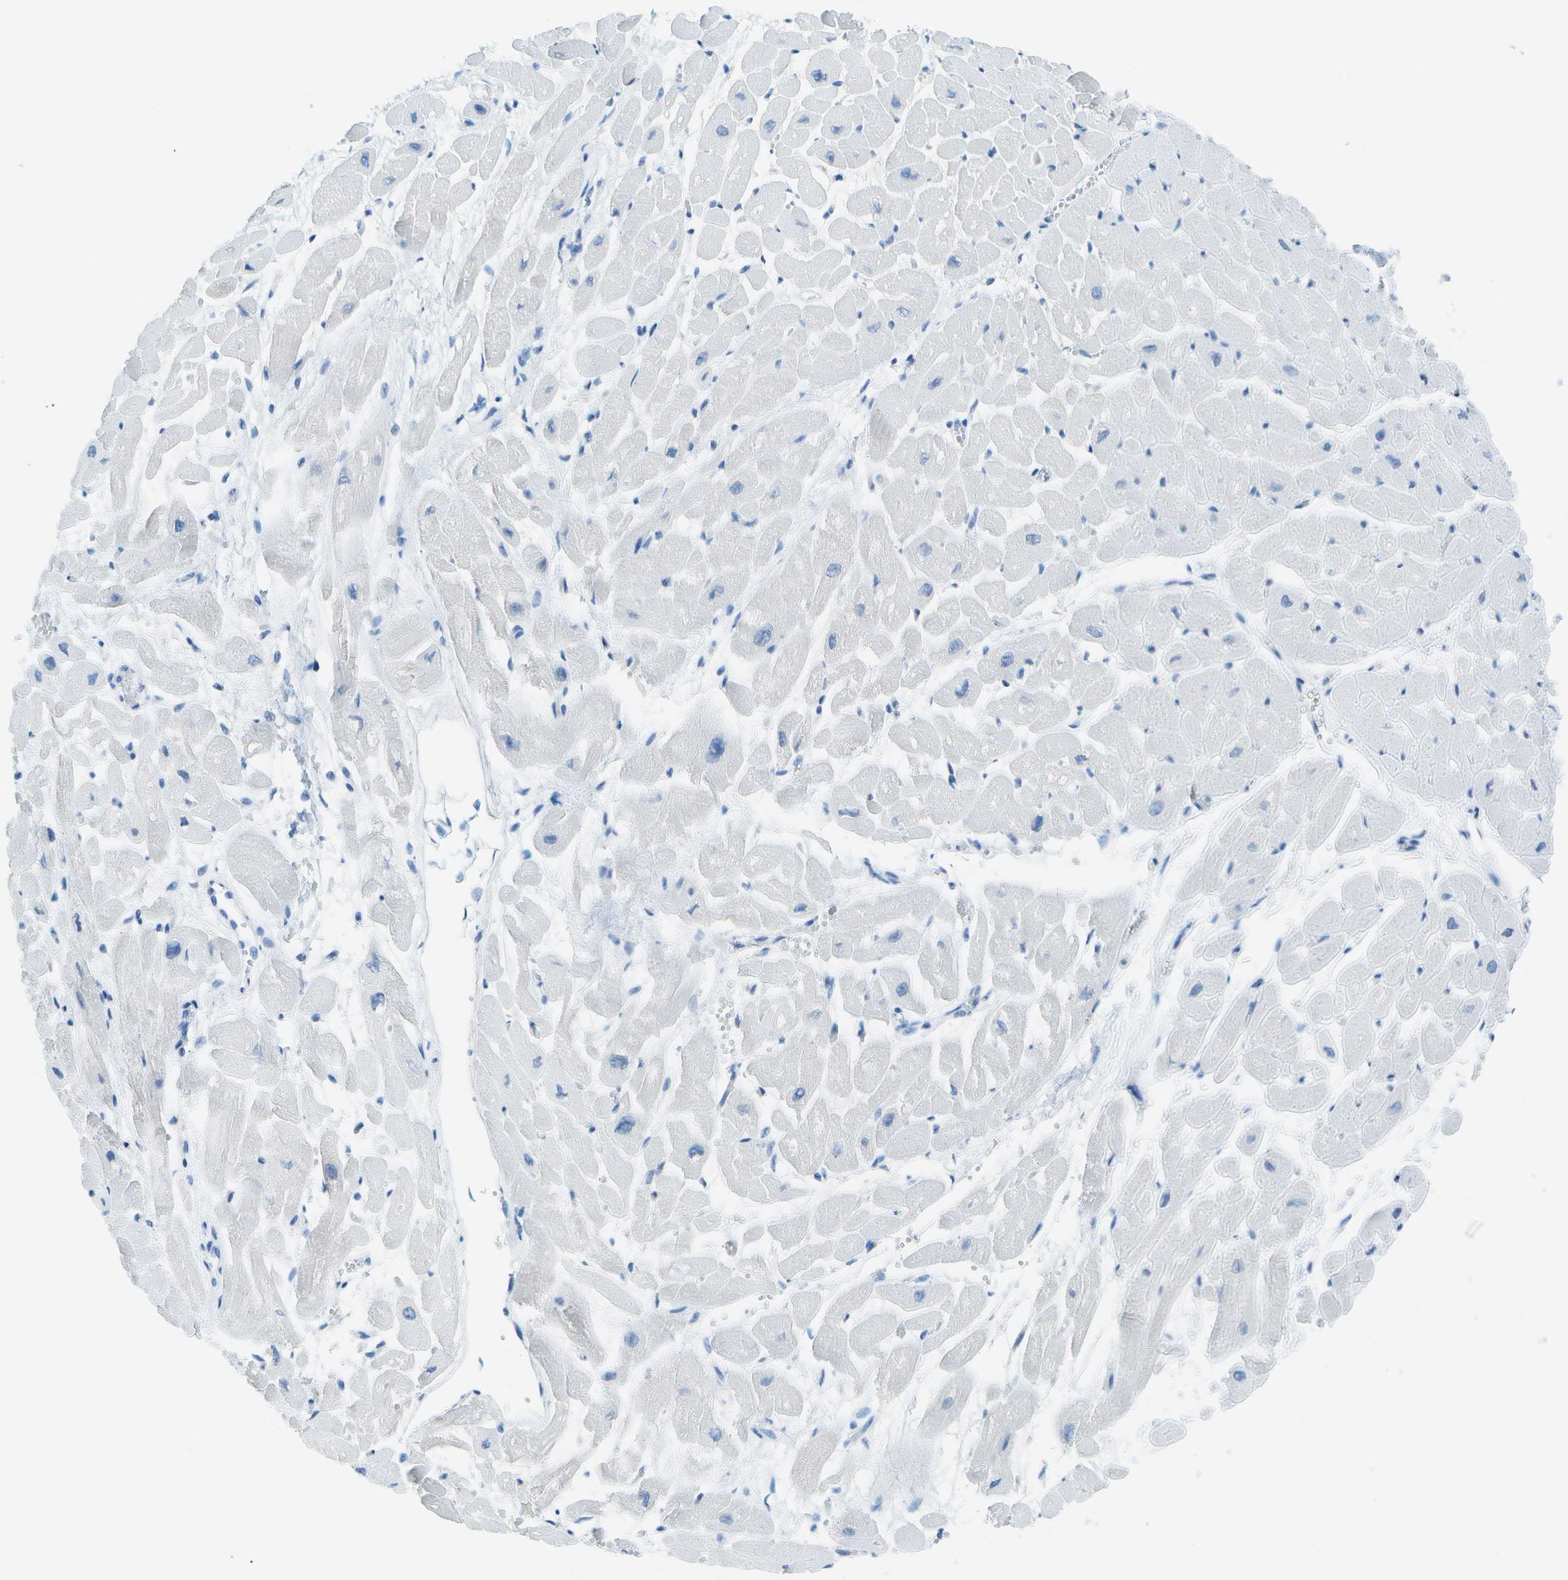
{"staining": {"intensity": "negative", "quantity": "none", "location": "none"}, "tissue": "heart muscle", "cell_type": "Cardiomyocytes", "image_type": "normal", "snomed": [{"axis": "morphology", "description": "Normal tissue, NOS"}, {"axis": "topography", "description": "Heart"}], "caption": "High magnification brightfield microscopy of unremarkable heart muscle stained with DAB (3,3'-diaminobenzidine) (brown) and counterstained with hematoxylin (blue): cardiomyocytes show no significant staining. (IHC, brightfield microscopy, high magnification).", "gene": "C1S", "patient": {"sex": "male", "age": 45}}